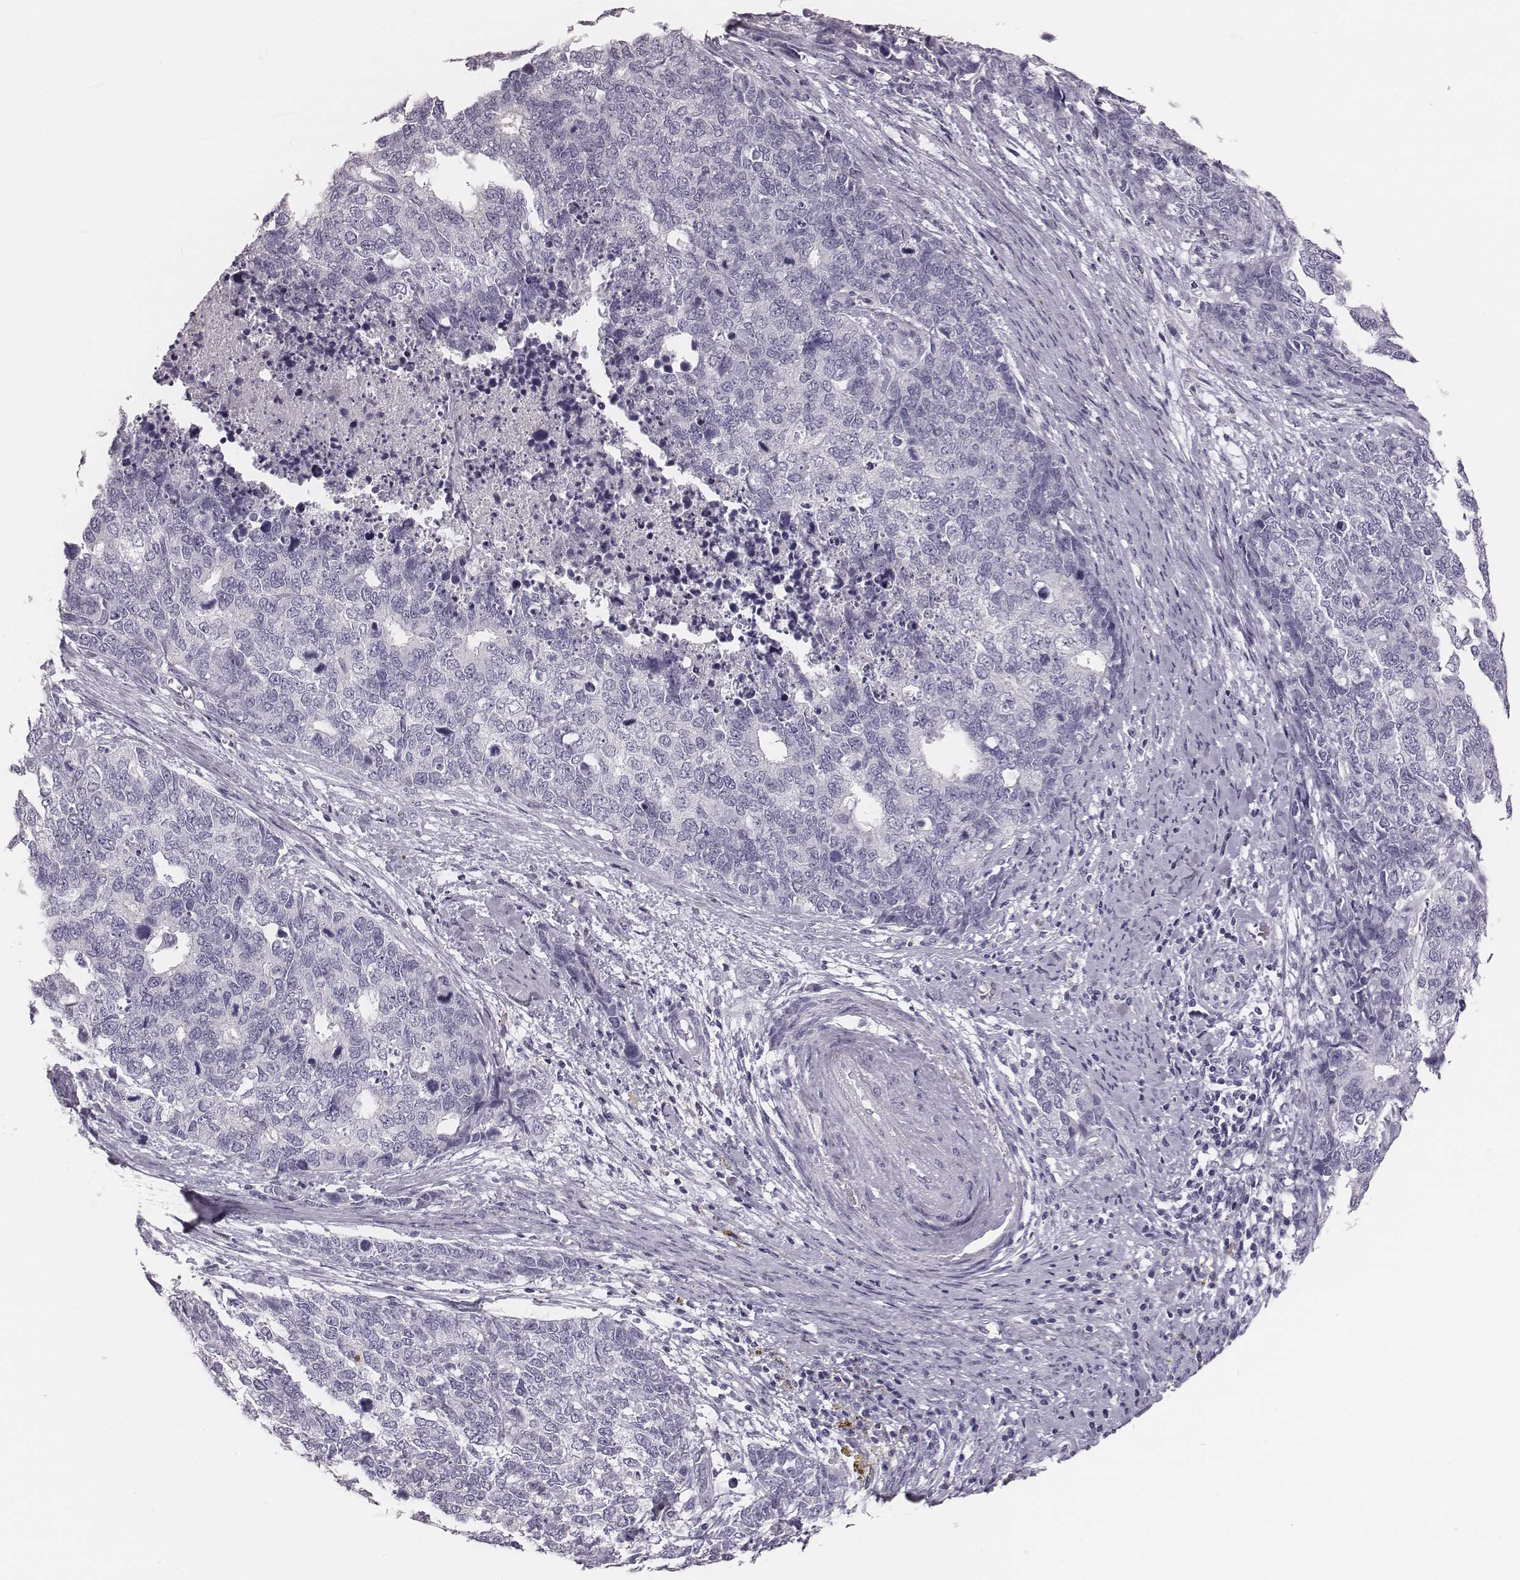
{"staining": {"intensity": "negative", "quantity": "none", "location": "none"}, "tissue": "cervical cancer", "cell_type": "Tumor cells", "image_type": "cancer", "snomed": [{"axis": "morphology", "description": "Squamous cell carcinoma, NOS"}, {"axis": "topography", "description": "Cervix"}], "caption": "Tumor cells are negative for protein expression in human cervical squamous cell carcinoma. Nuclei are stained in blue.", "gene": "CSH1", "patient": {"sex": "female", "age": 63}}